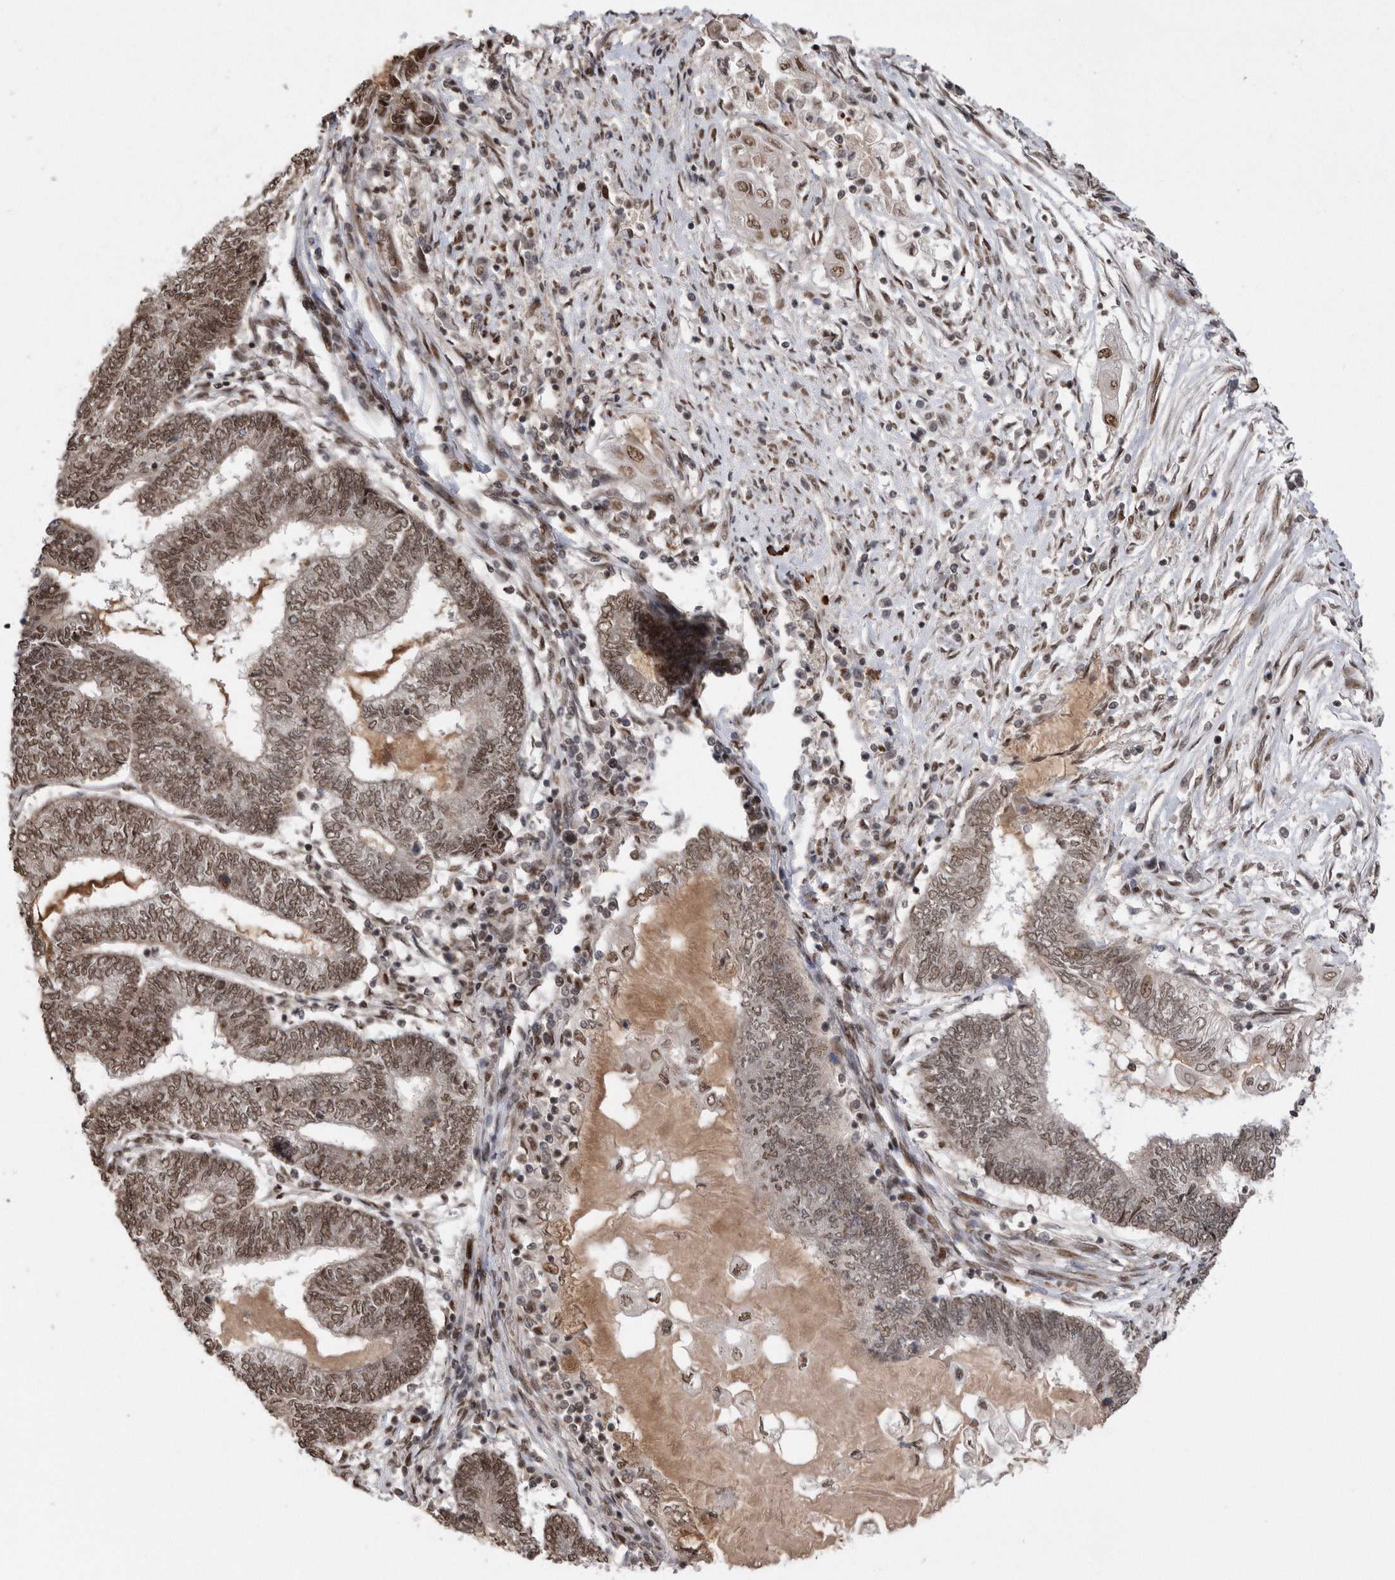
{"staining": {"intensity": "moderate", "quantity": ">75%", "location": "nuclear"}, "tissue": "endometrial cancer", "cell_type": "Tumor cells", "image_type": "cancer", "snomed": [{"axis": "morphology", "description": "Adenocarcinoma, NOS"}, {"axis": "topography", "description": "Uterus"}, {"axis": "topography", "description": "Endometrium"}], "caption": "Endometrial adenocarcinoma stained with a brown dye demonstrates moderate nuclear positive expression in about >75% of tumor cells.", "gene": "TDRD3", "patient": {"sex": "female", "age": 70}}